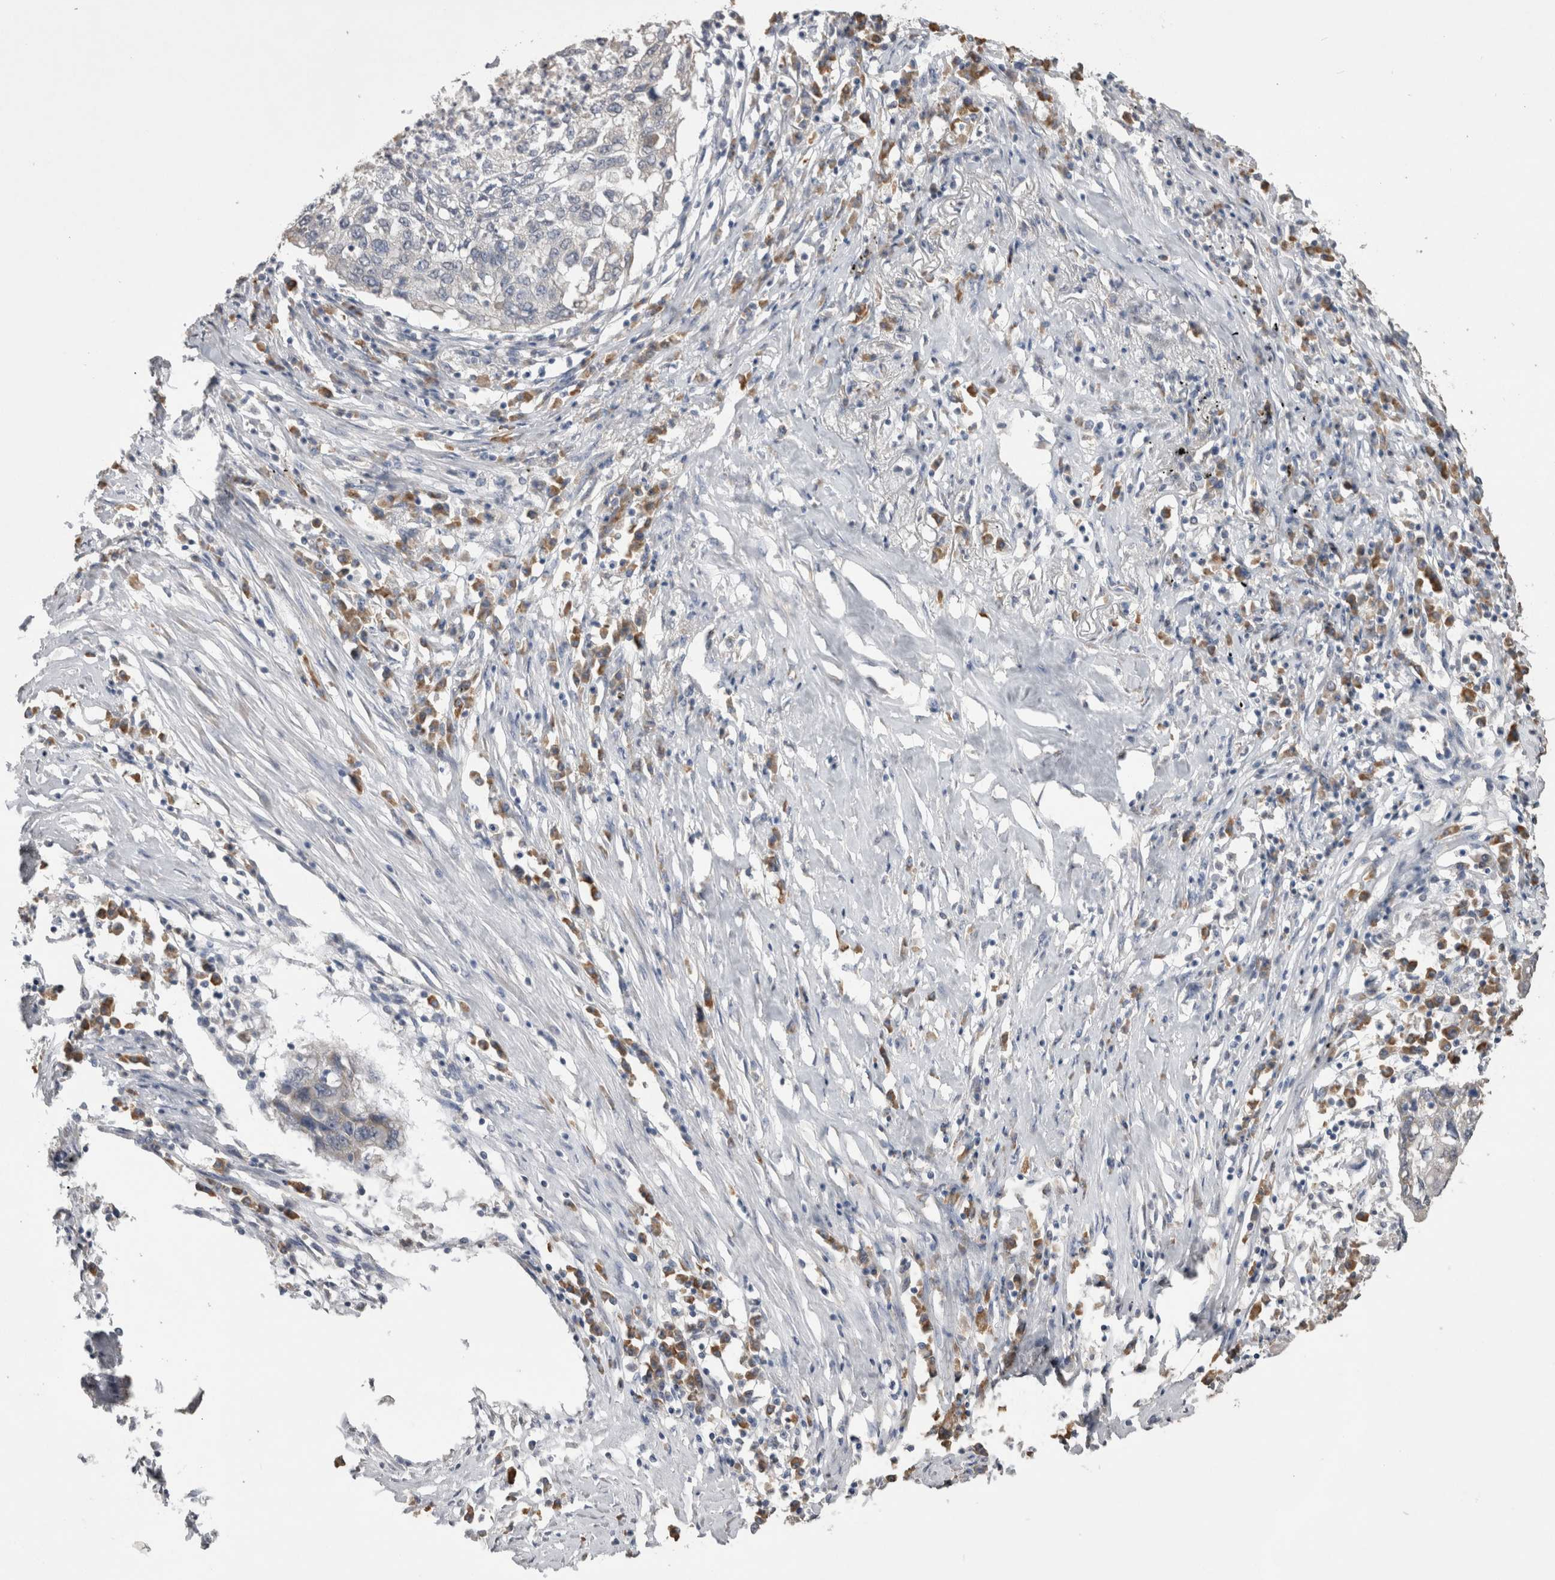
{"staining": {"intensity": "negative", "quantity": "none", "location": "none"}, "tissue": "lung cancer", "cell_type": "Tumor cells", "image_type": "cancer", "snomed": [{"axis": "morphology", "description": "Squamous cell carcinoma, NOS"}, {"axis": "topography", "description": "Lung"}], "caption": "The immunohistochemistry micrograph has no significant expression in tumor cells of squamous cell carcinoma (lung) tissue. Nuclei are stained in blue.", "gene": "NOMO1", "patient": {"sex": "female", "age": 63}}